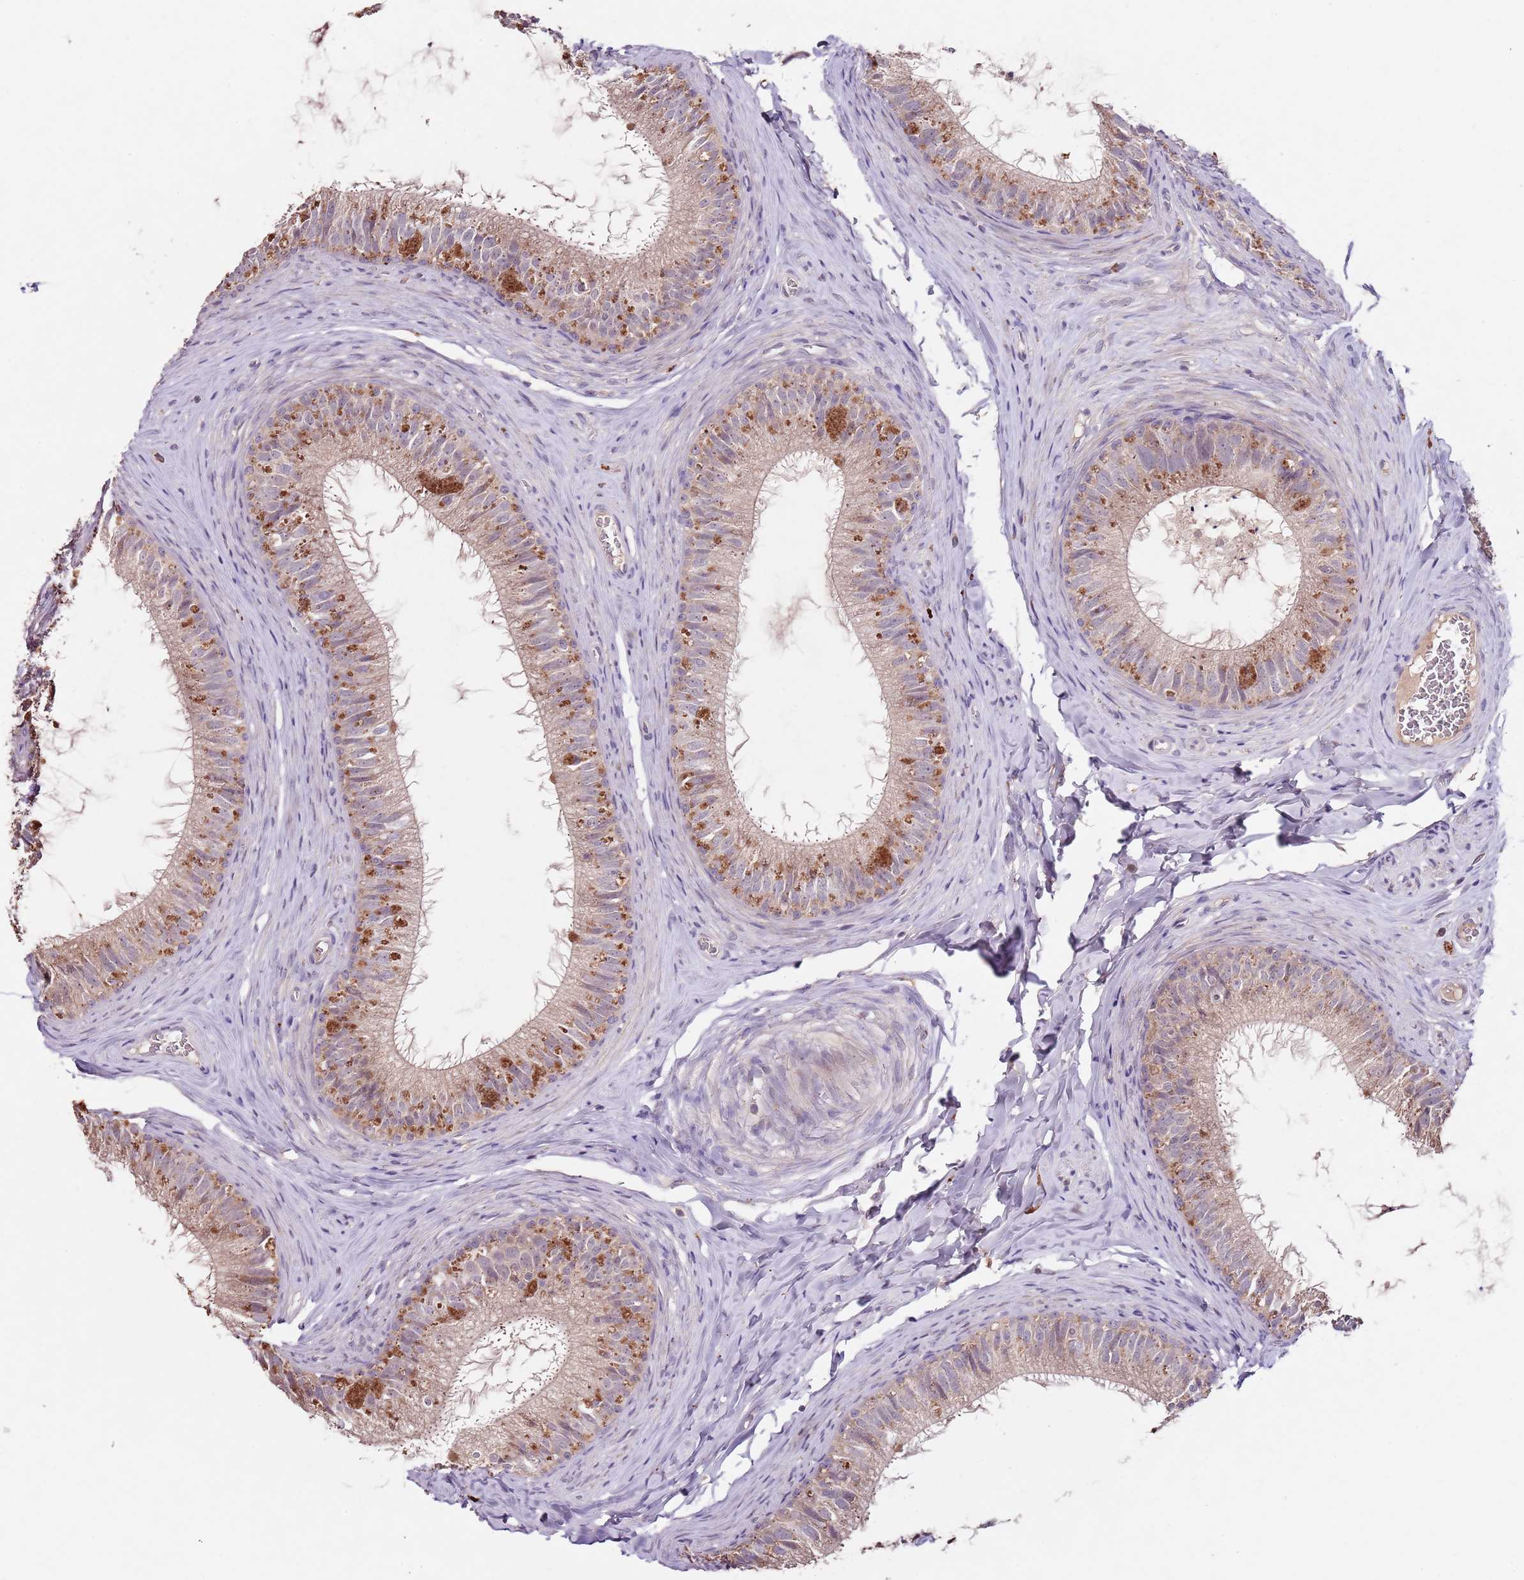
{"staining": {"intensity": "weak", "quantity": "25%-75%", "location": "cytoplasmic/membranous"}, "tissue": "epididymis", "cell_type": "Glandular cells", "image_type": "normal", "snomed": [{"axis": "morphology", "description": "Normal tissue, NOS"}, {"axis": "topography", "description": "Epididymis"}], "caption": "Protein analysis of unremarkable epididymis displays weak cytoplasmic/membranous positivity in about 25%-75% of glandular cells.", "gene": "NRDE2", "patient": {"sex": "male", "age": 34}}